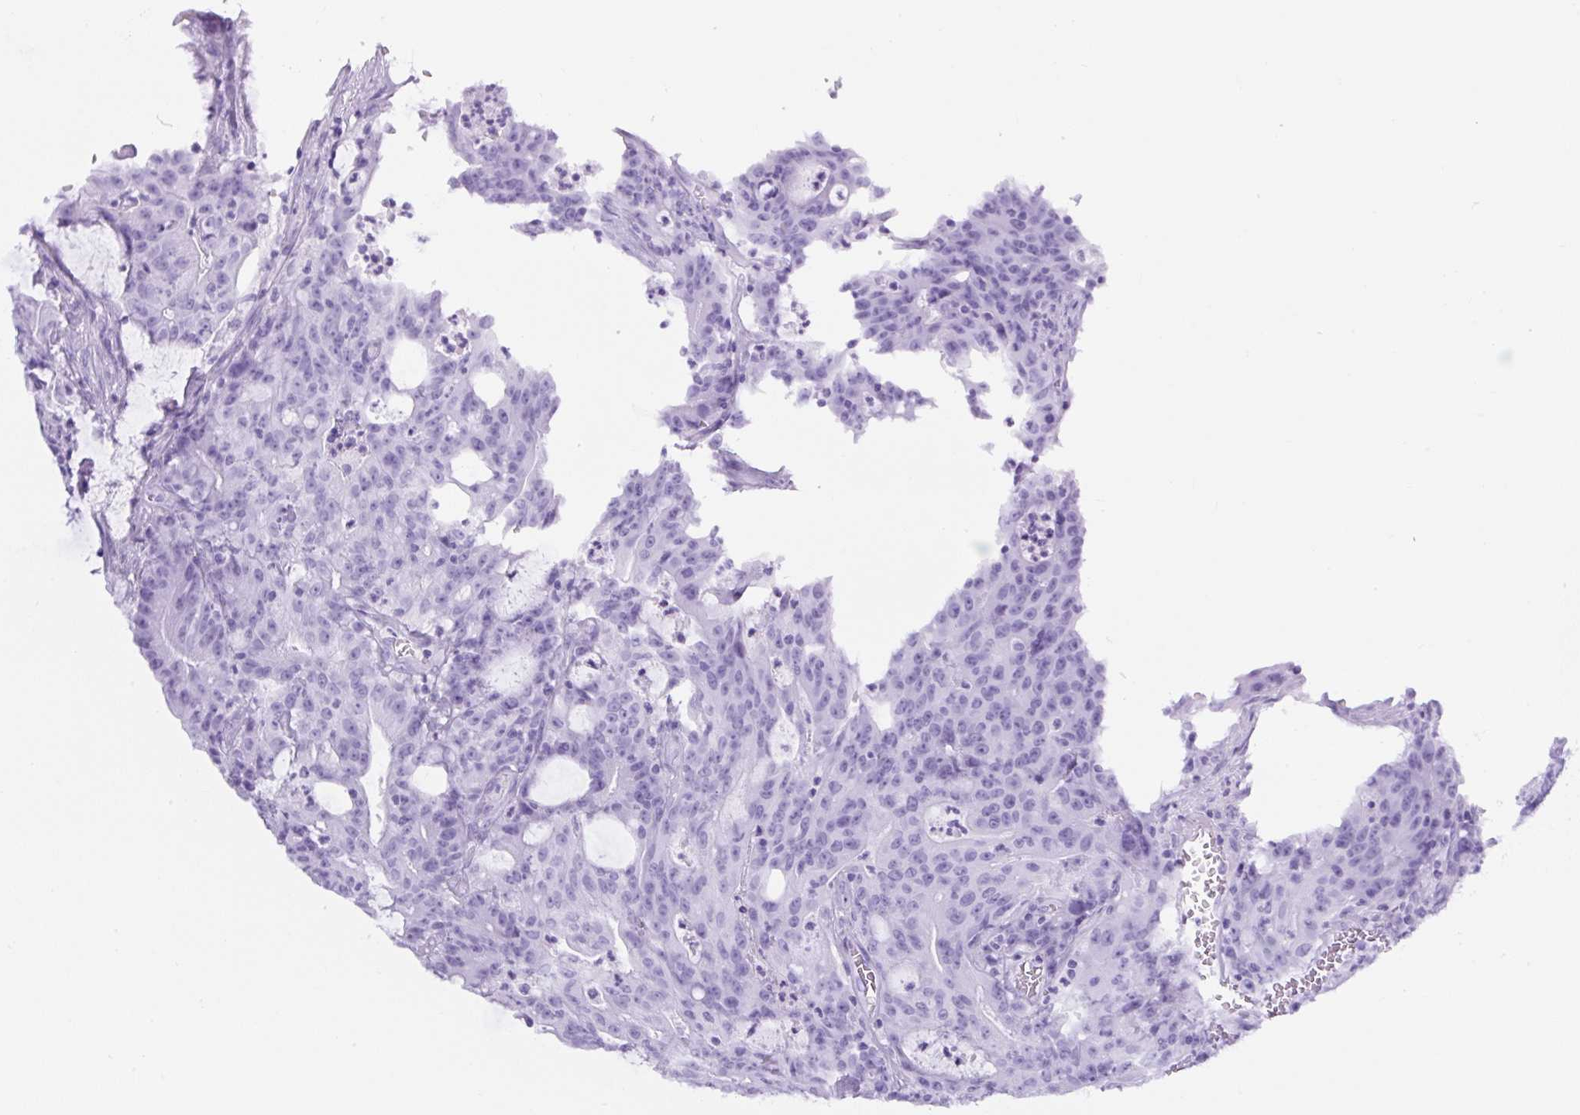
{"staining": {"intensity": "negative", "quantity": "none", "location": "none"}, "tissue": "colorectal cancer", "cell_type": "Tumor cells", "image_type": "cancer", "snomed": [{"axis": "morphology", "description": "Adenocarcinoma, NOS"}, {"axis": "topography", "description": "Colon"}], "caption": "Tumor cells are negative for brown protein staining in colorectal cancer.", "gene": "TMEM200B", "patient": {"sex": "male", "age": 83}}